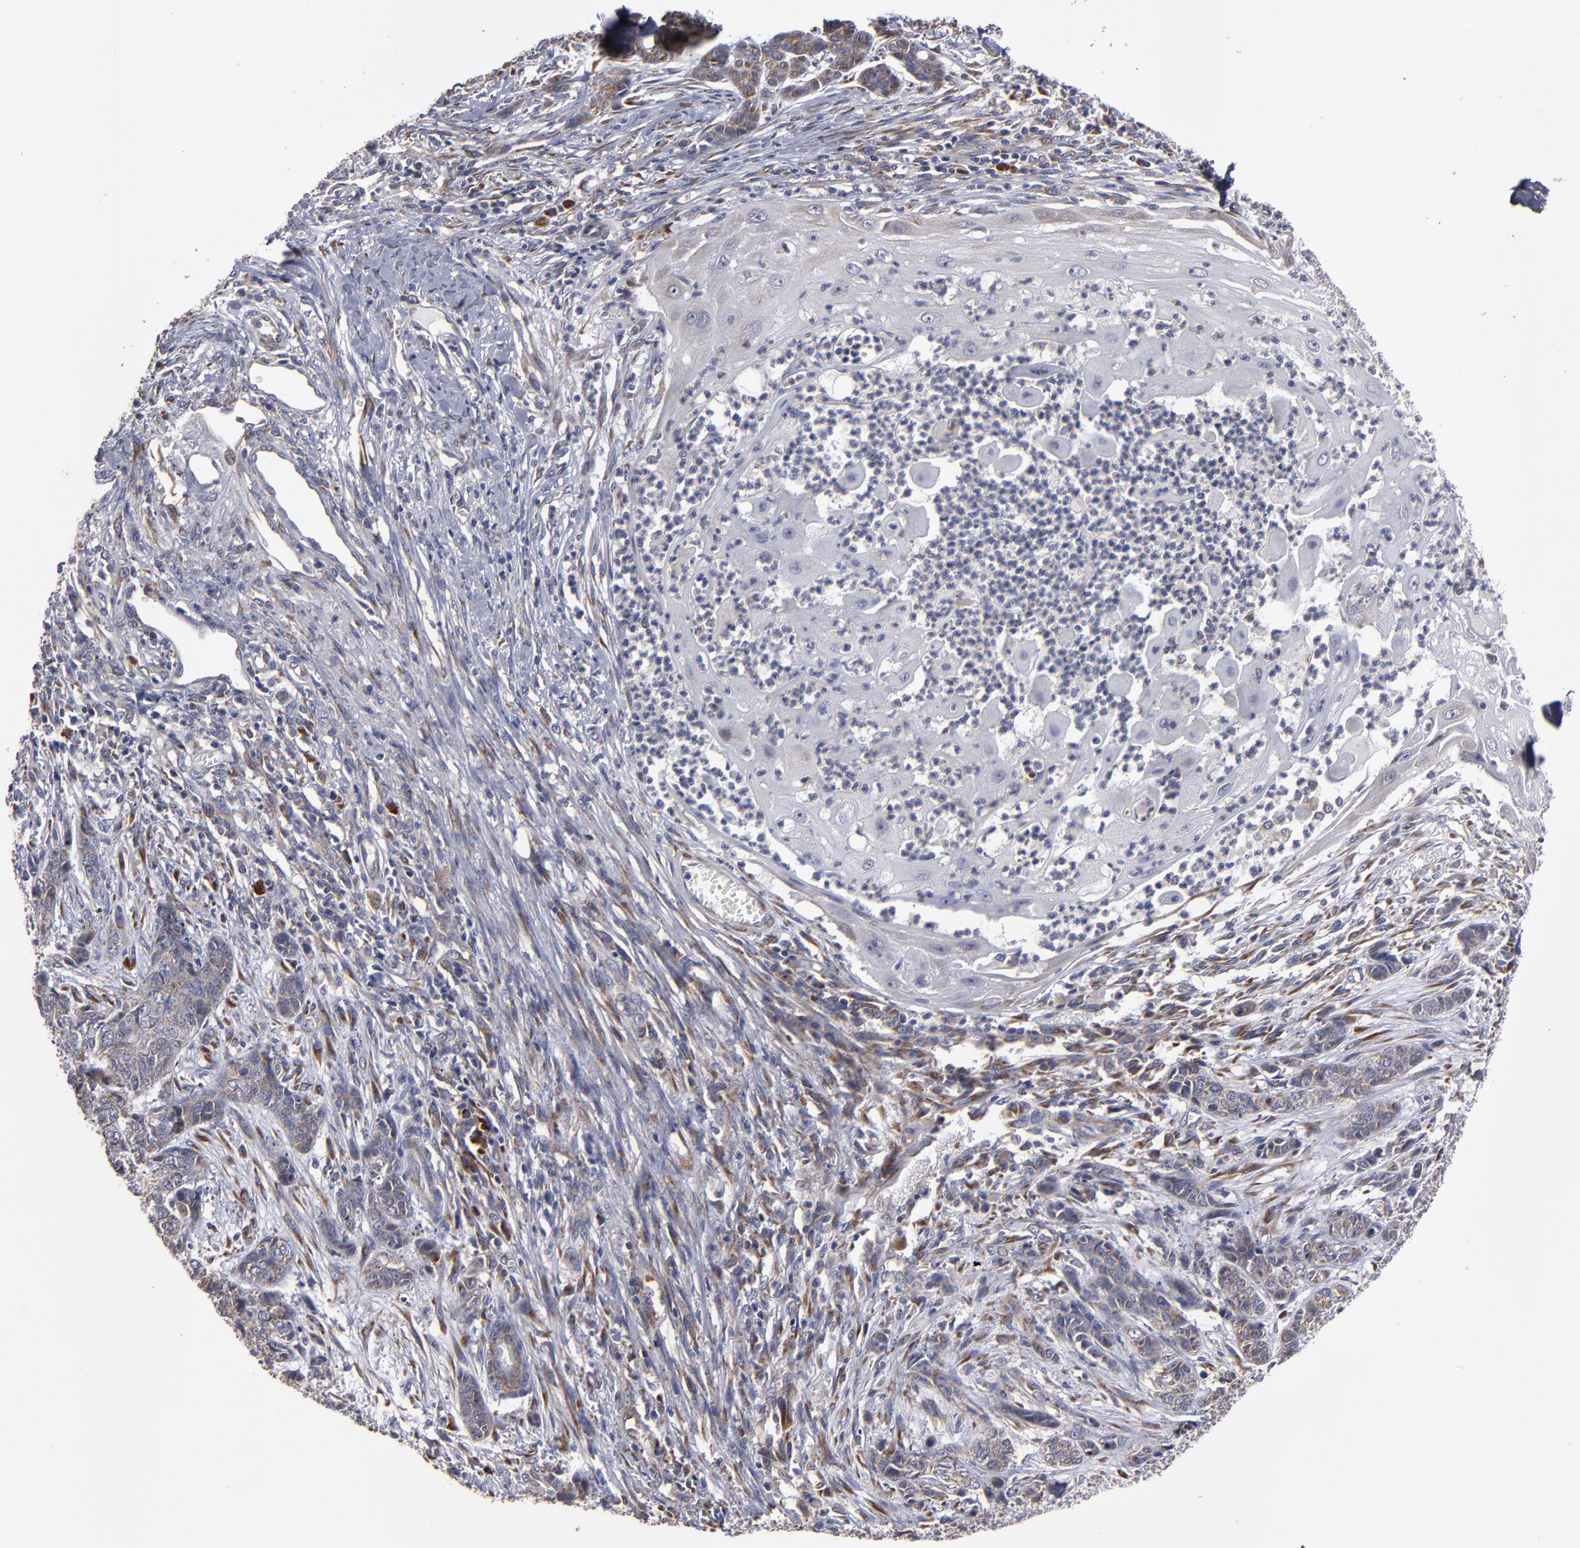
{"staining": {"intensity": "weak", "quantity": "25%-75%", "location": "cytoplasmic/membranous"}, "tissue": "skin cancer", "cell_type": "Tumor cells", "image_type": "cancer", "snomed": [{"axis": "morphology", "description": "Basal cell carcinoma"}, {"axis": "topography", "description": "Skin"}], "caption": "This is an image of IHC staining of skin basal cell carcinoma, which shows weak positivity in the cytoplasmic/membranous of tumor cells.", "gene": "SND1", "patient": {"sex": "female", "age": 64}}